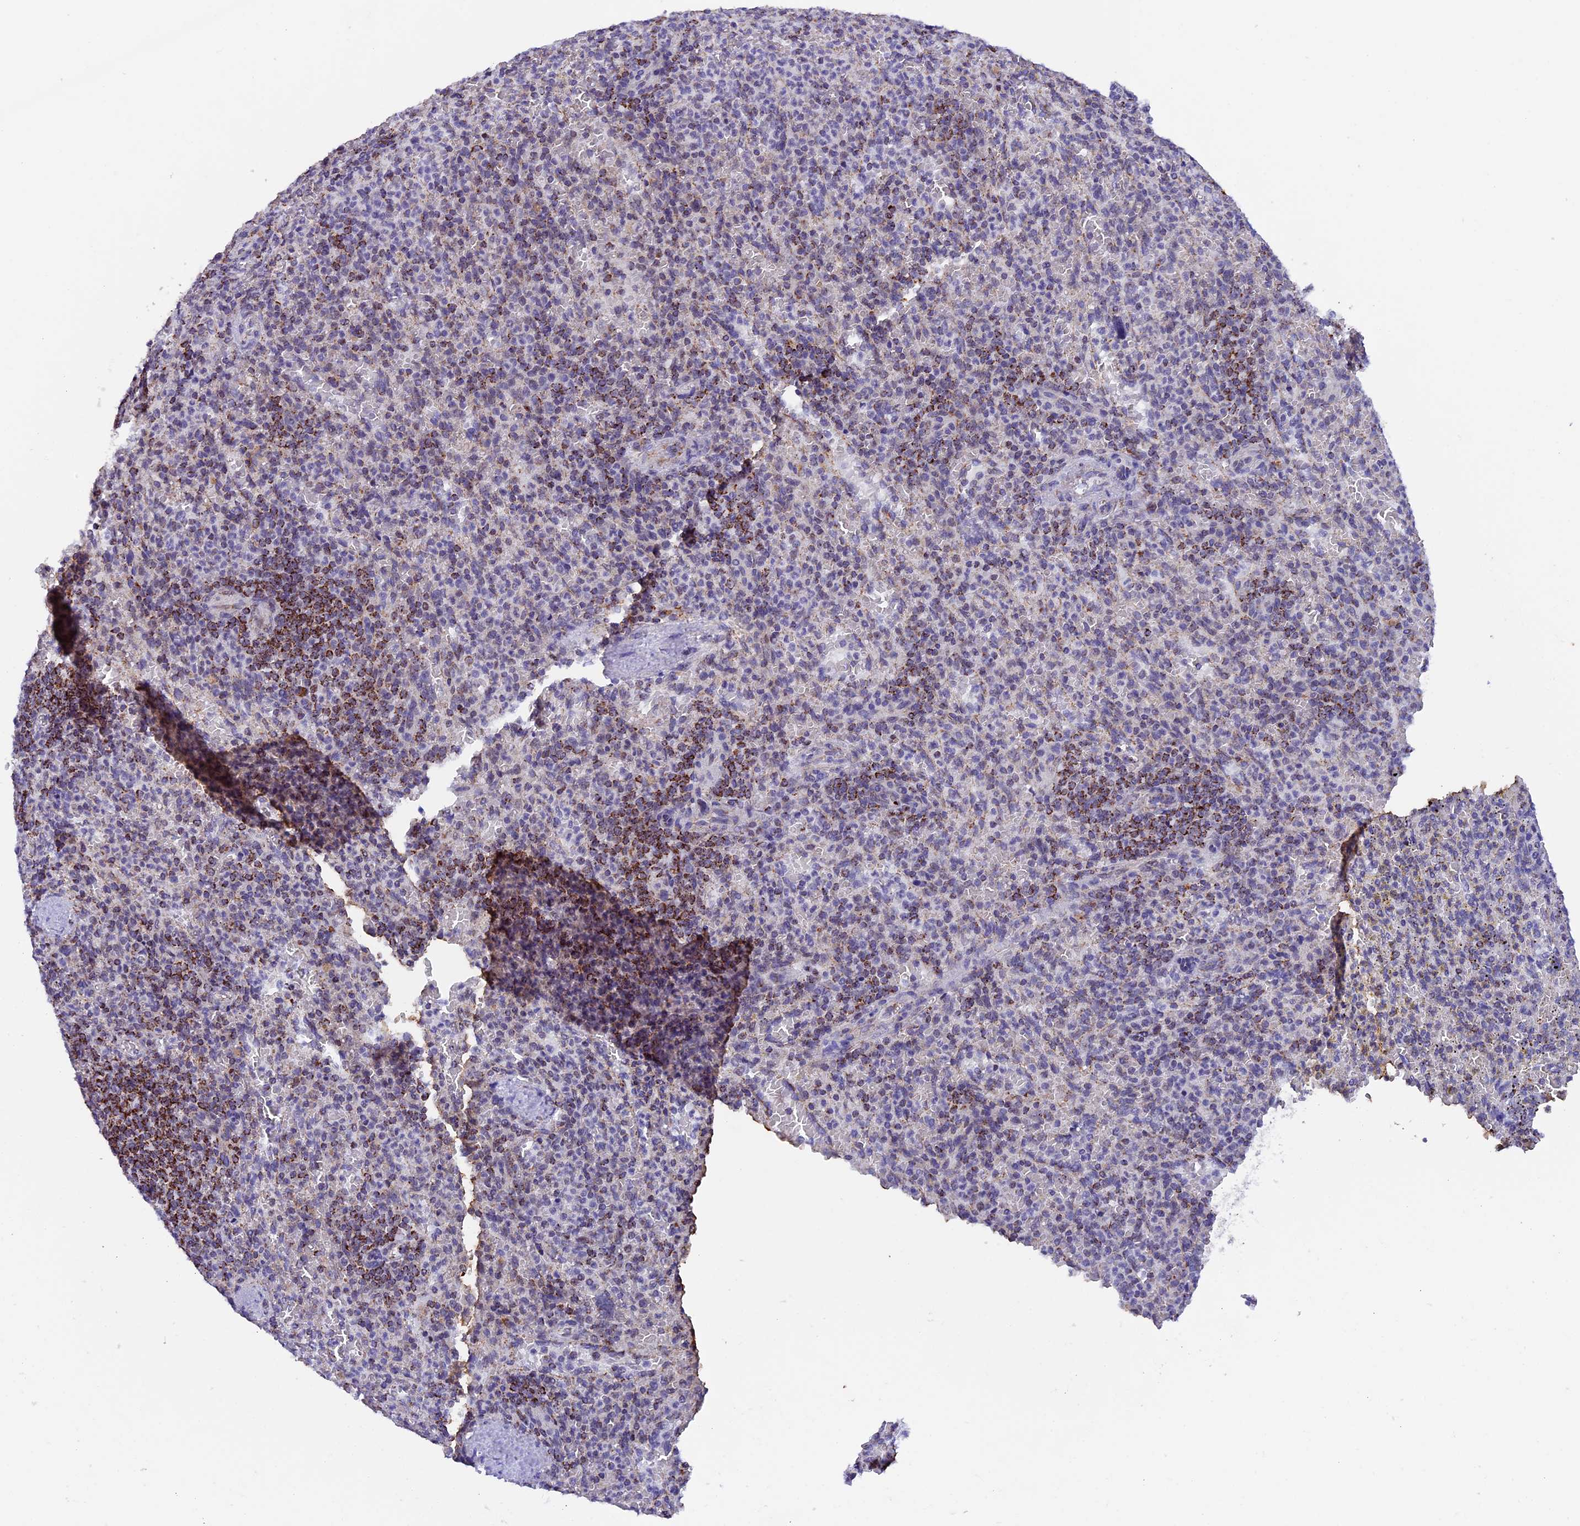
{"staining": {"intensity": "moderate", "quantity": "25%-75%", "location": "cytoplasmic/membranous"}, "tissue": "spleen", "cell_type": "Cells in red pulp", "image_type": "normal", "snomed": [{"axis": "morphology", "description": "Normal tissue, NOS"}, {"axis": "topography", "description": "Spleen"}], "caption": "Immunohistochemical staining of normal human spleen displays moderate cytoplasmic/membranous protein positivity in approximately 25%-75% of cells in red pulp.", "gene": "TFAM", "patient": {"sex": "female", "age": 74}}